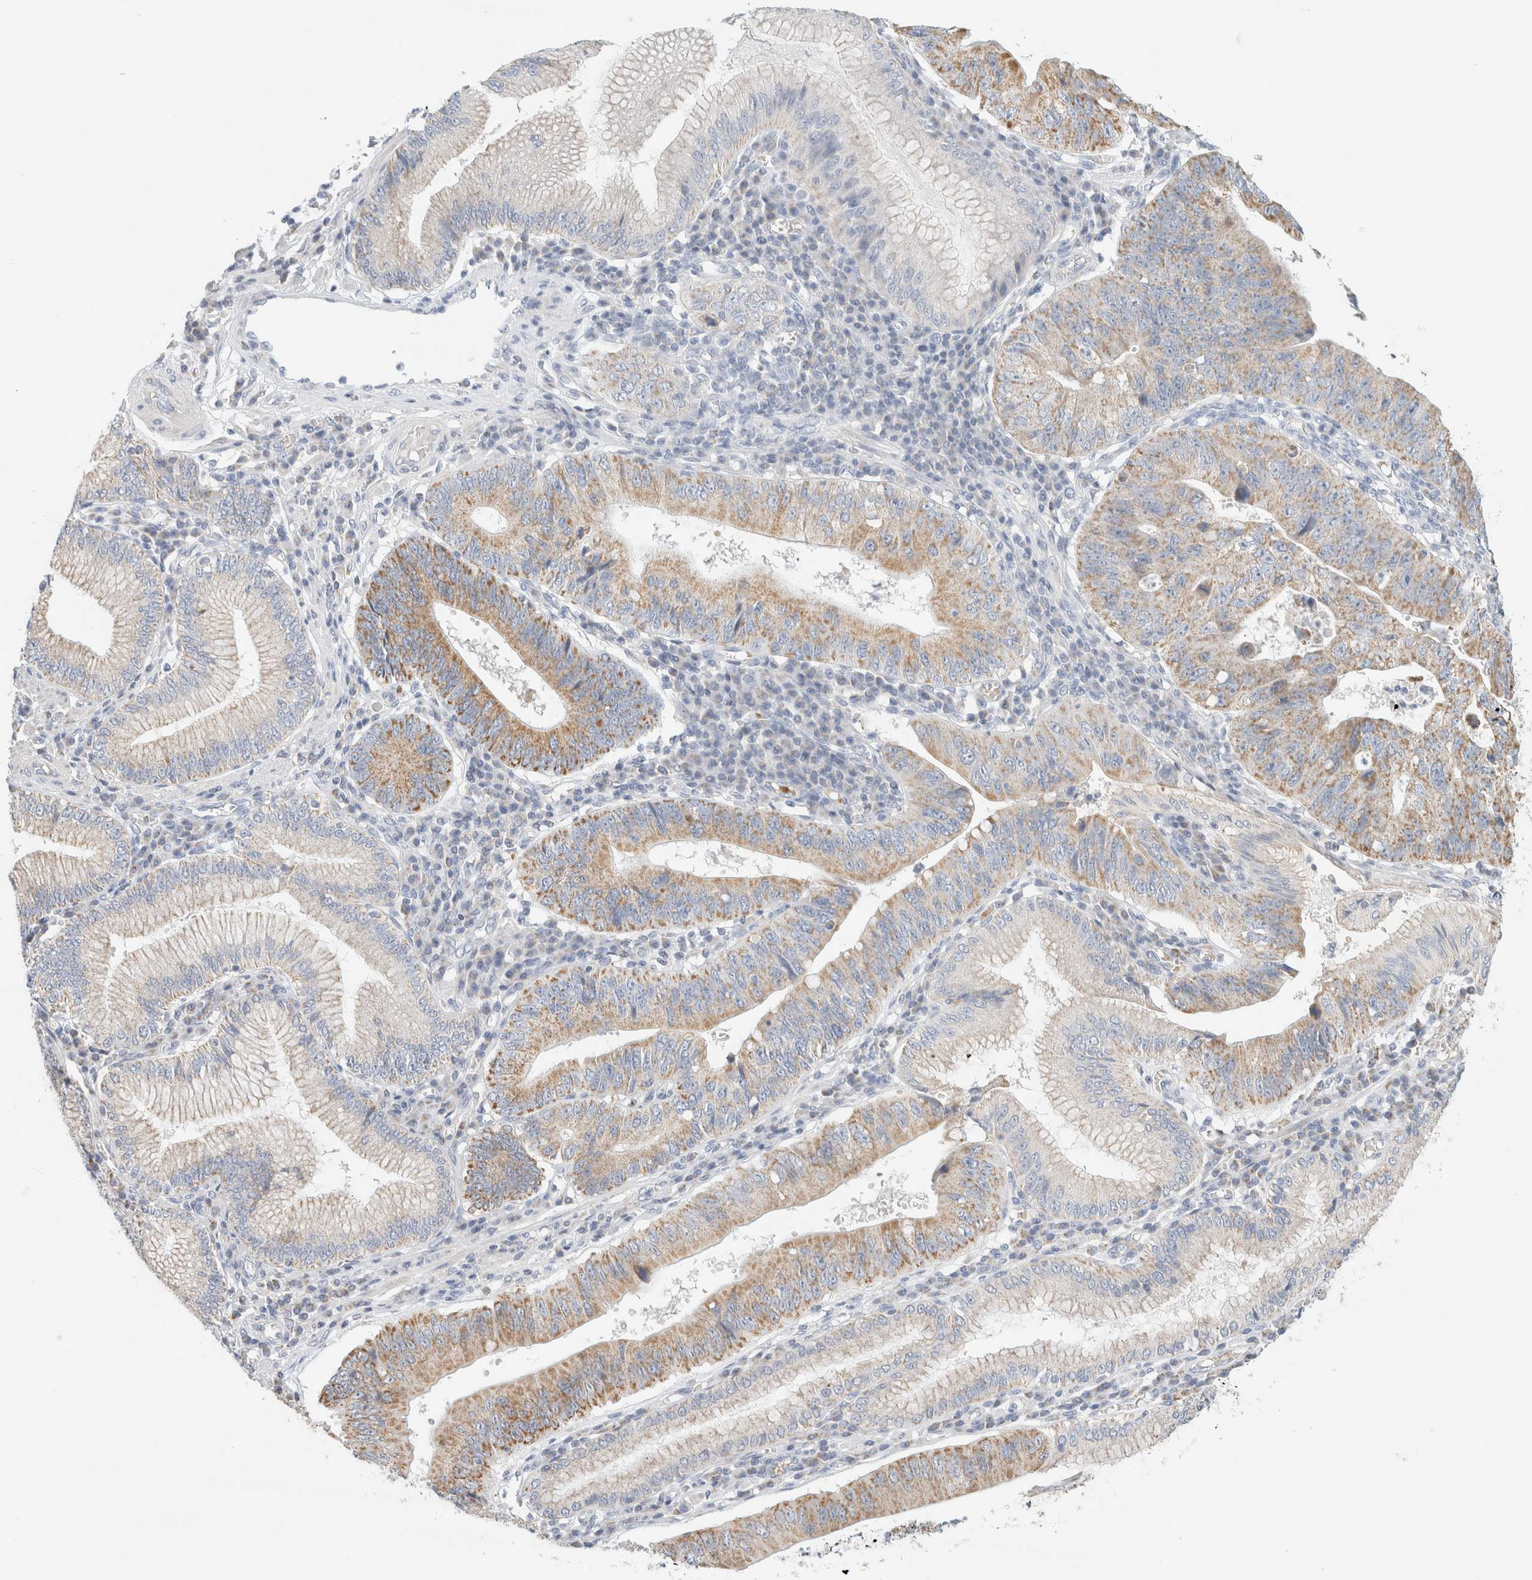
{"staining": {"intensity": "moderate", "quantity": "25%-75%", "location": "cytoplasmic/membranous"}, "tissue": "stomach cancer", "cell_type": "Tumor cells", "image_type": "cancer", "snomed": [{"axis": "morphology", "description": "Adenocarcinoma, NOS"}, {"axis": "topography", "description": "Stomach"}], "caption": "This is an image of IHC staining of adenocarcinoma (stomach), which shows moderate staining in the cytoplasmic/membranous of tumor cells.", "gene": "HDHD3", "patient": {"sex": "male", "age": 59}}